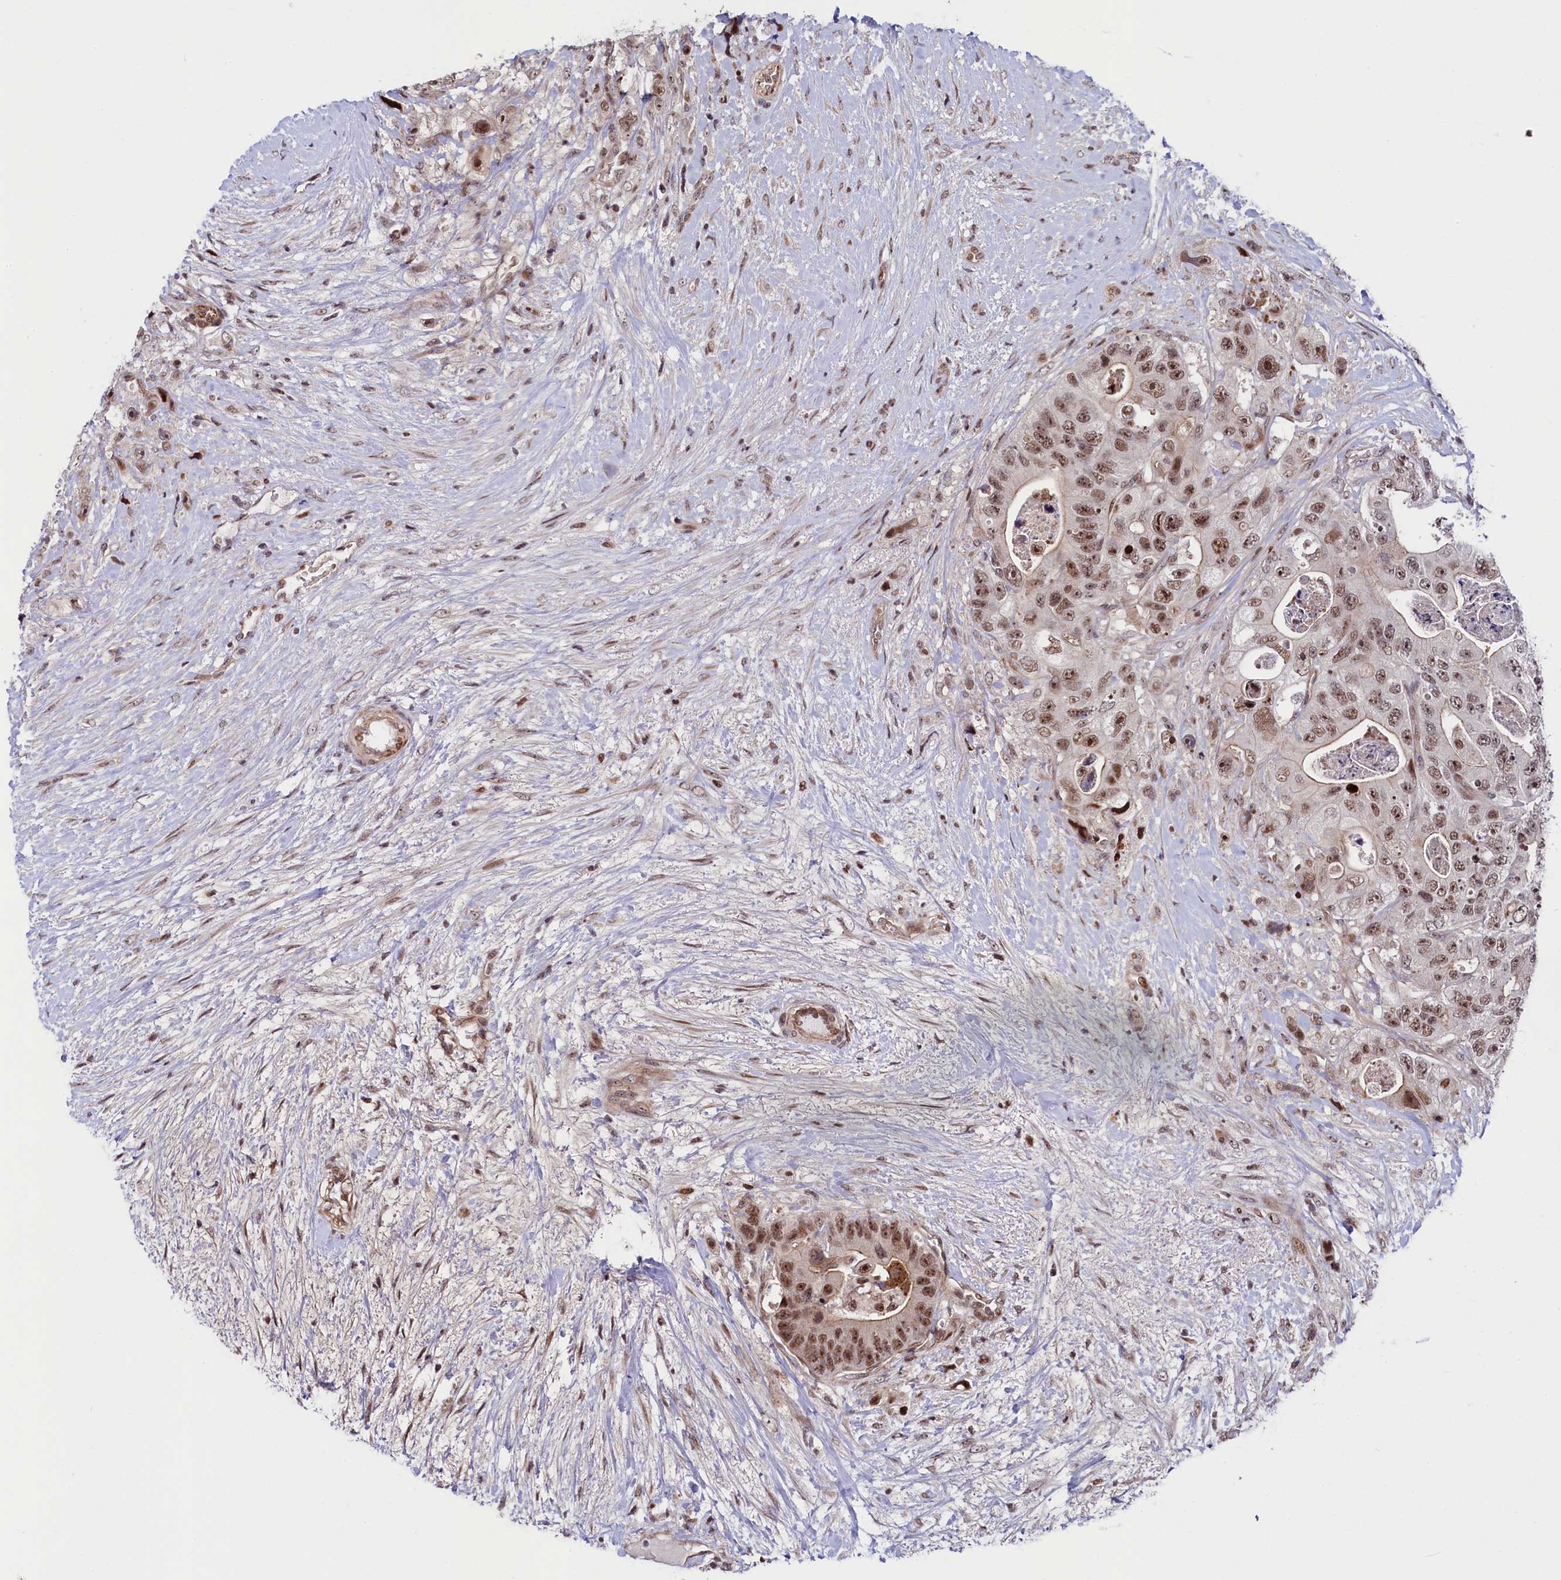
{"staining": {"intensity": "moderate", "quantity": ">75%", "location": "nuclear"}, "tissue": "colorectal cancer", "cell_type": "Tumor cells", "image_type": "cancer", "snomed": [{"axis": "morphology", "description": "Adenocarcinoma, NOS"}, {"axis": "topography", "description": "Colon"}], "caption": "Immunohistochemical staining of adenocarcinoma (colorectal) reveals medium levels of moderate nuclear staining in about >75% of tumor cells.", "gene": "LEO1", "patient": {"sex": "female", "age": 46}}